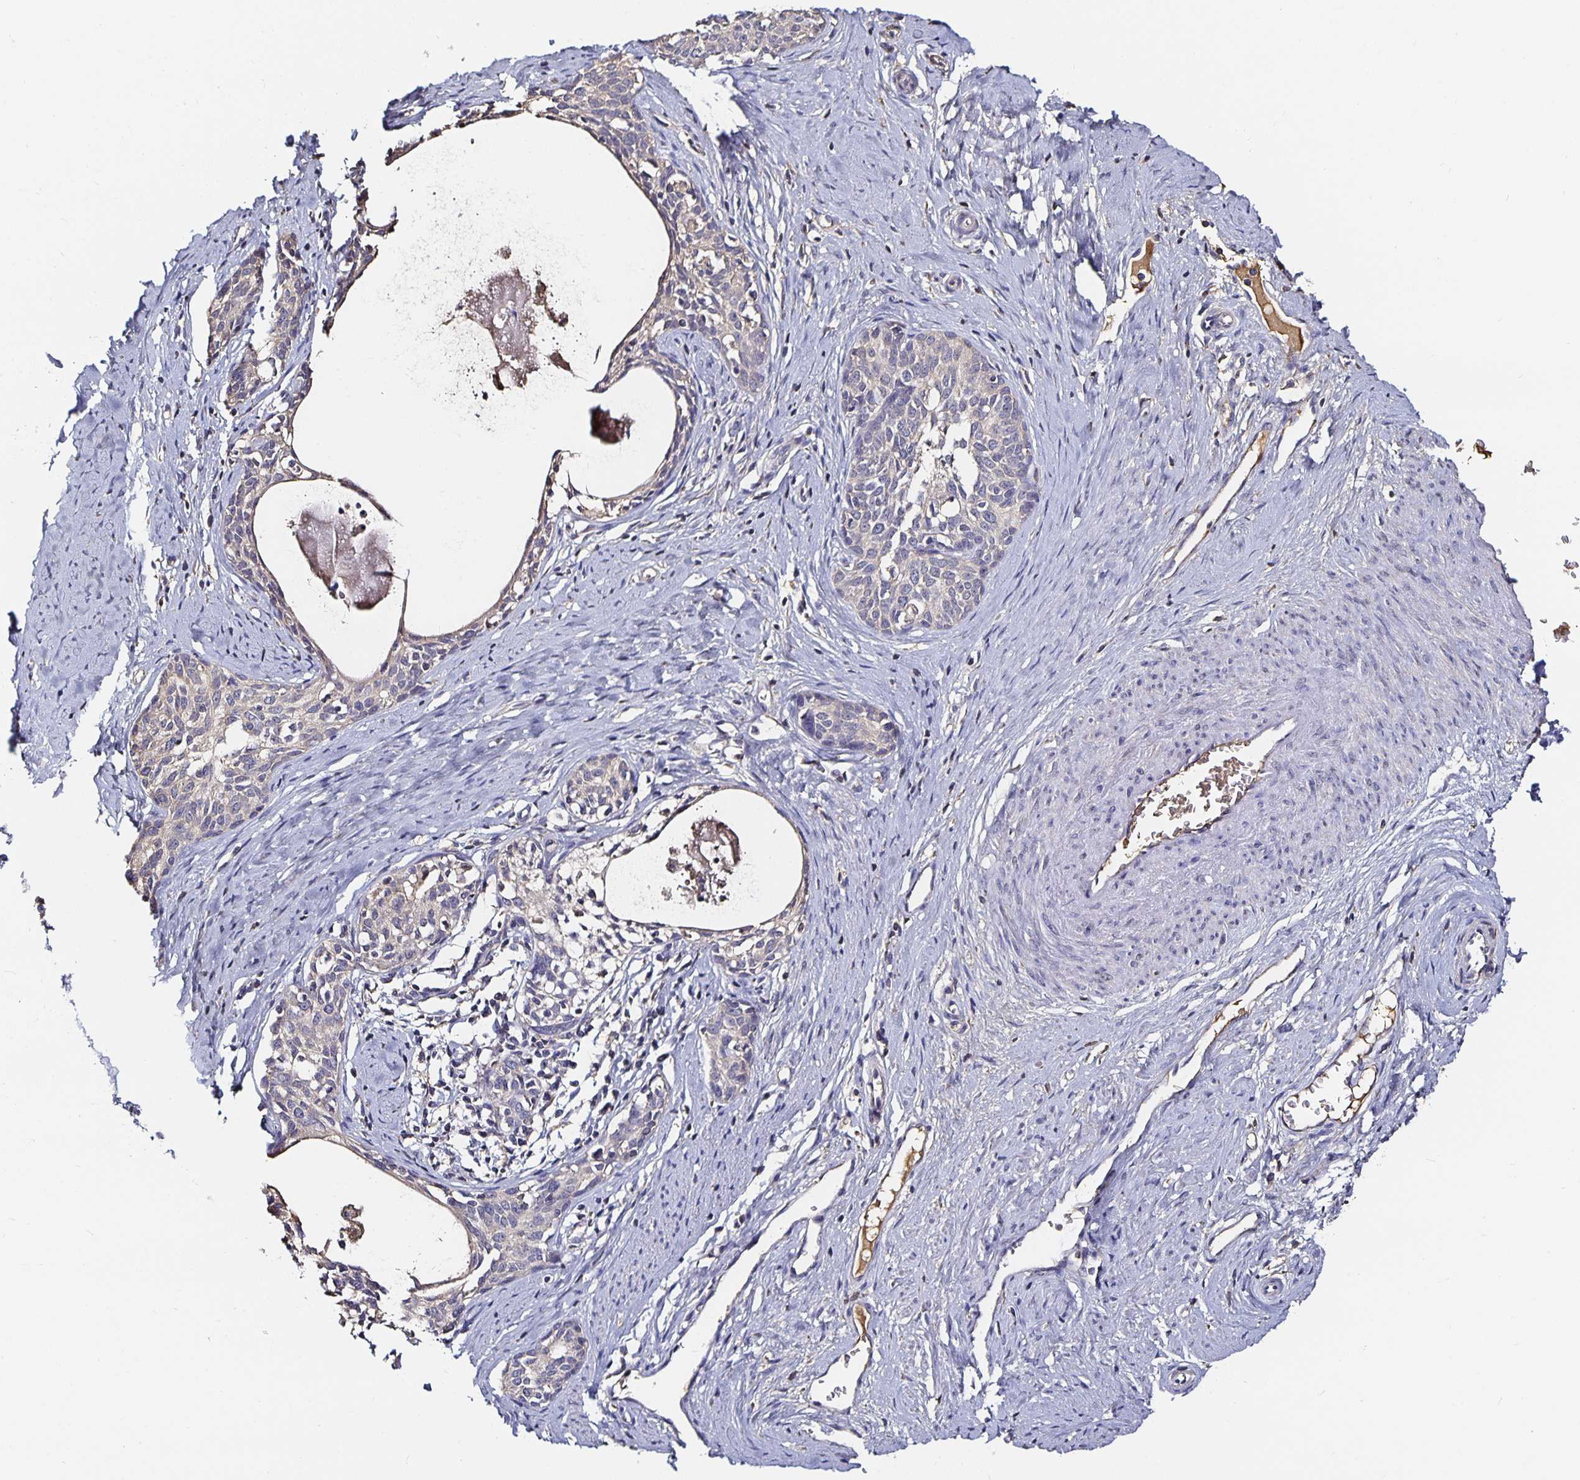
{"staining": {"intensity": "negative", "quantity": "none", "location": "none"}, "tissue": "cervical cancer", "cell_type": "Tumor cells", "image_type": "cancer", "snomed": [{"axis": "morphology", "description": "Squamous cell carcinoma, NOS"}, {"axis": "morphology", "description": "Adenocarcinoma, NOS"}, {"axis": "topography", "description": "Cervix"}], "caption": "Immunohistochemistry micrograph of human squamous cell carcinoma (cervical) stained for a protein (brown), which shows no expression in tumor cells. The staining was performed using DAB to visualize the protein expression in brown, while the nuclei were stained in blue with hematoxylin (Magnification: 20x).", "gene": "TTR", "patient": {"sex": "female", "age": 52}}